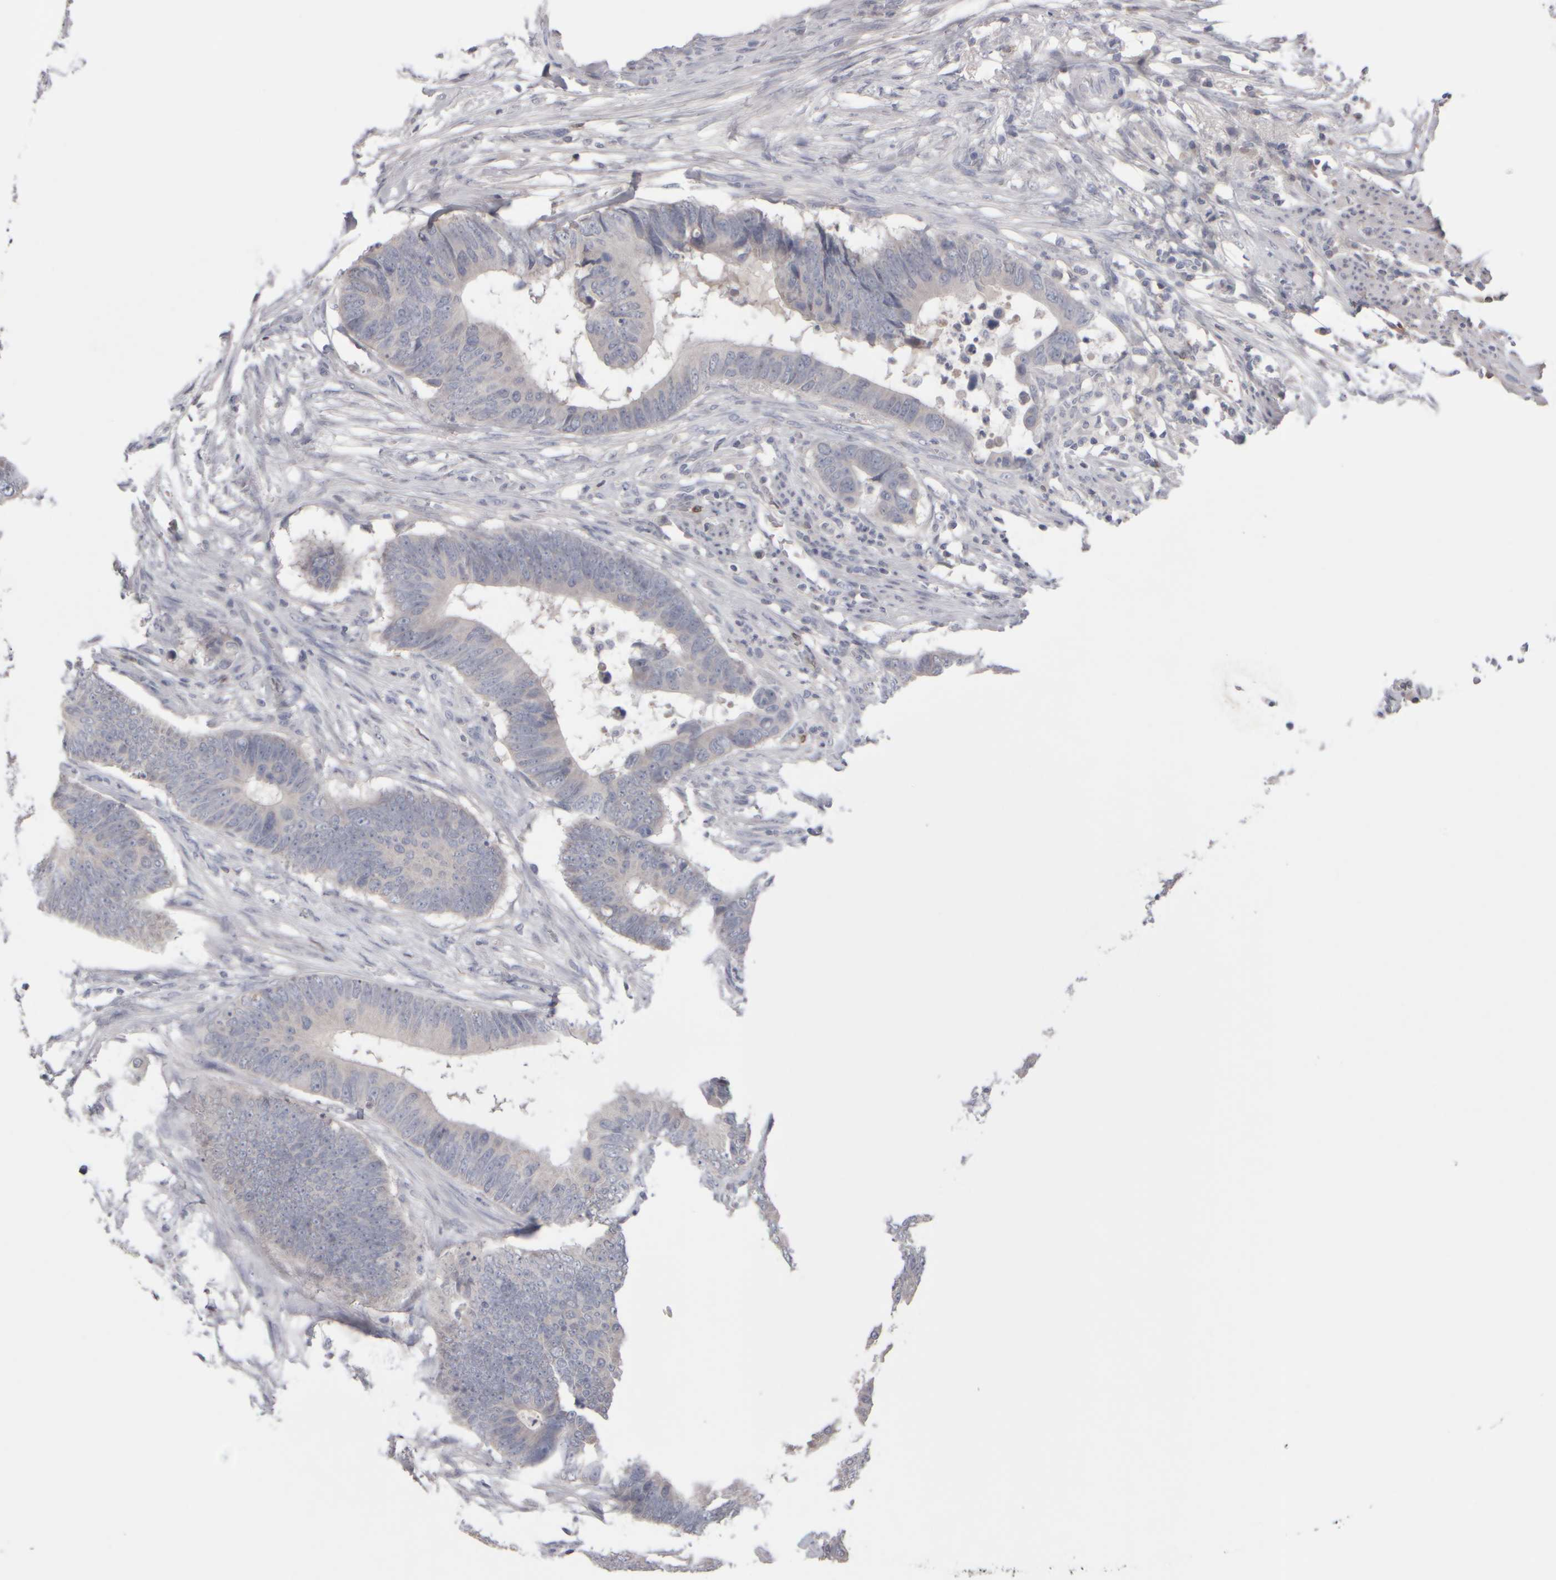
{"staining": {"intensity": "negative", "quantity": "none", "location": "none"}, "tissue": "colorectal cancer", "cell_type": "Tumor cells", "image_type": "cancer", "snomed": [{"axis": "morphology", "description": "Adenocarcinoma, NOS"}, {"axis": "topography", "description": "Colon"}], "caption": "Tumor cells show no significant expression in adenocarcinoma (colorectal).", "gene": "EPHX2", "patient": {"sex": "male", "age": 56}}